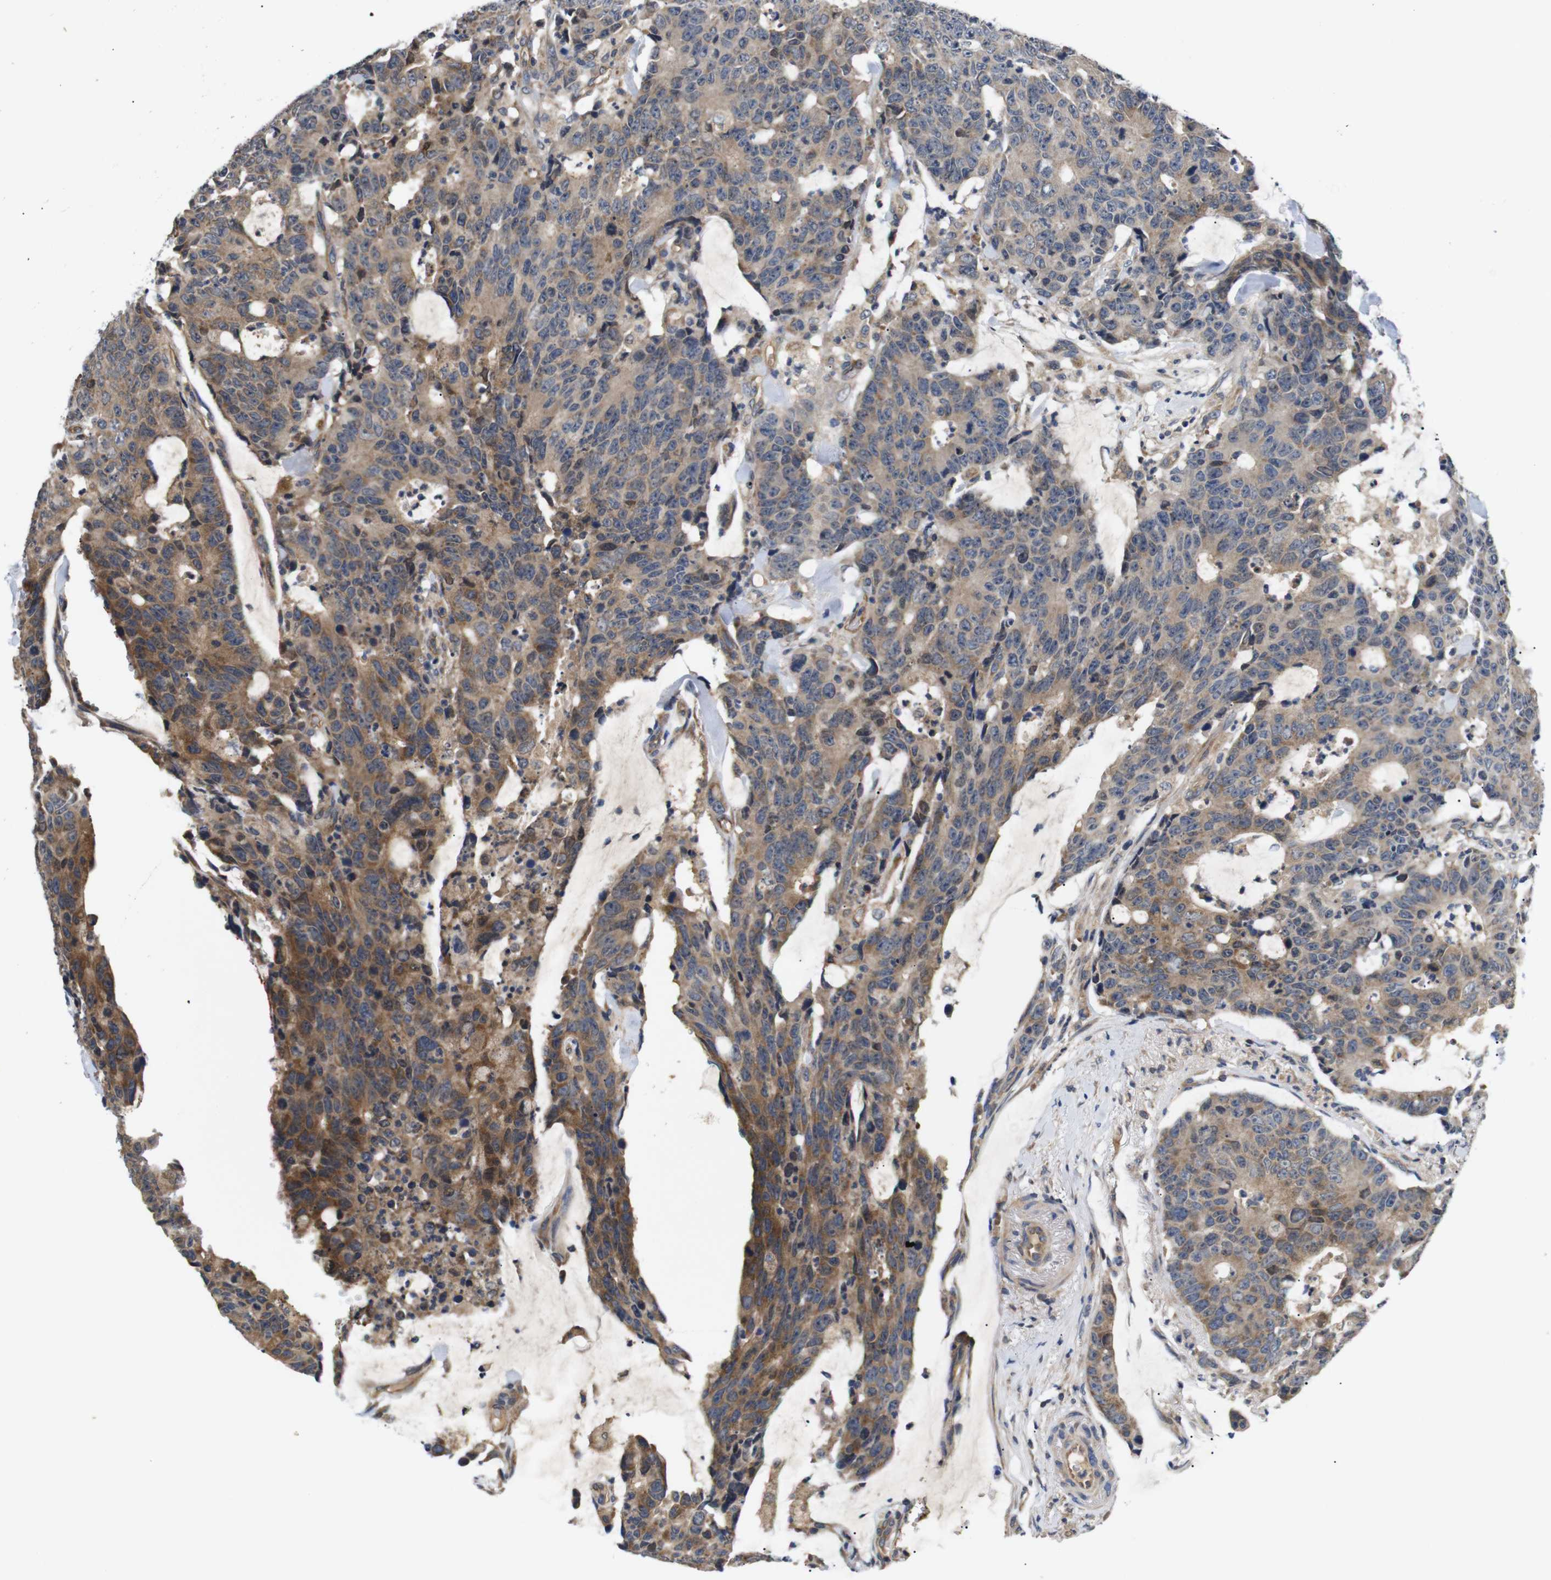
{"staining": {"intensity": "moderate", "quantity": ">75%", "location": "cytoplasmic/membranous"}, "tissue": "colorectal cancer", "cell_type": "Tumor cells", "image_type": "cancer", "snomed": [{"axis": "morphology", "description": "Adenocarcinoma, NOS"}, {"axis": "topography", "description": "Colon"}], "caption": "Brown immunohistochemical staining in adenocarcinoma (colorectal) exhibits moderate cytoplasmic/membranous positivity in about >75% of tumor cells.", "gene": "RIPK1", "patient": {"sex": "female", "age": 86}}